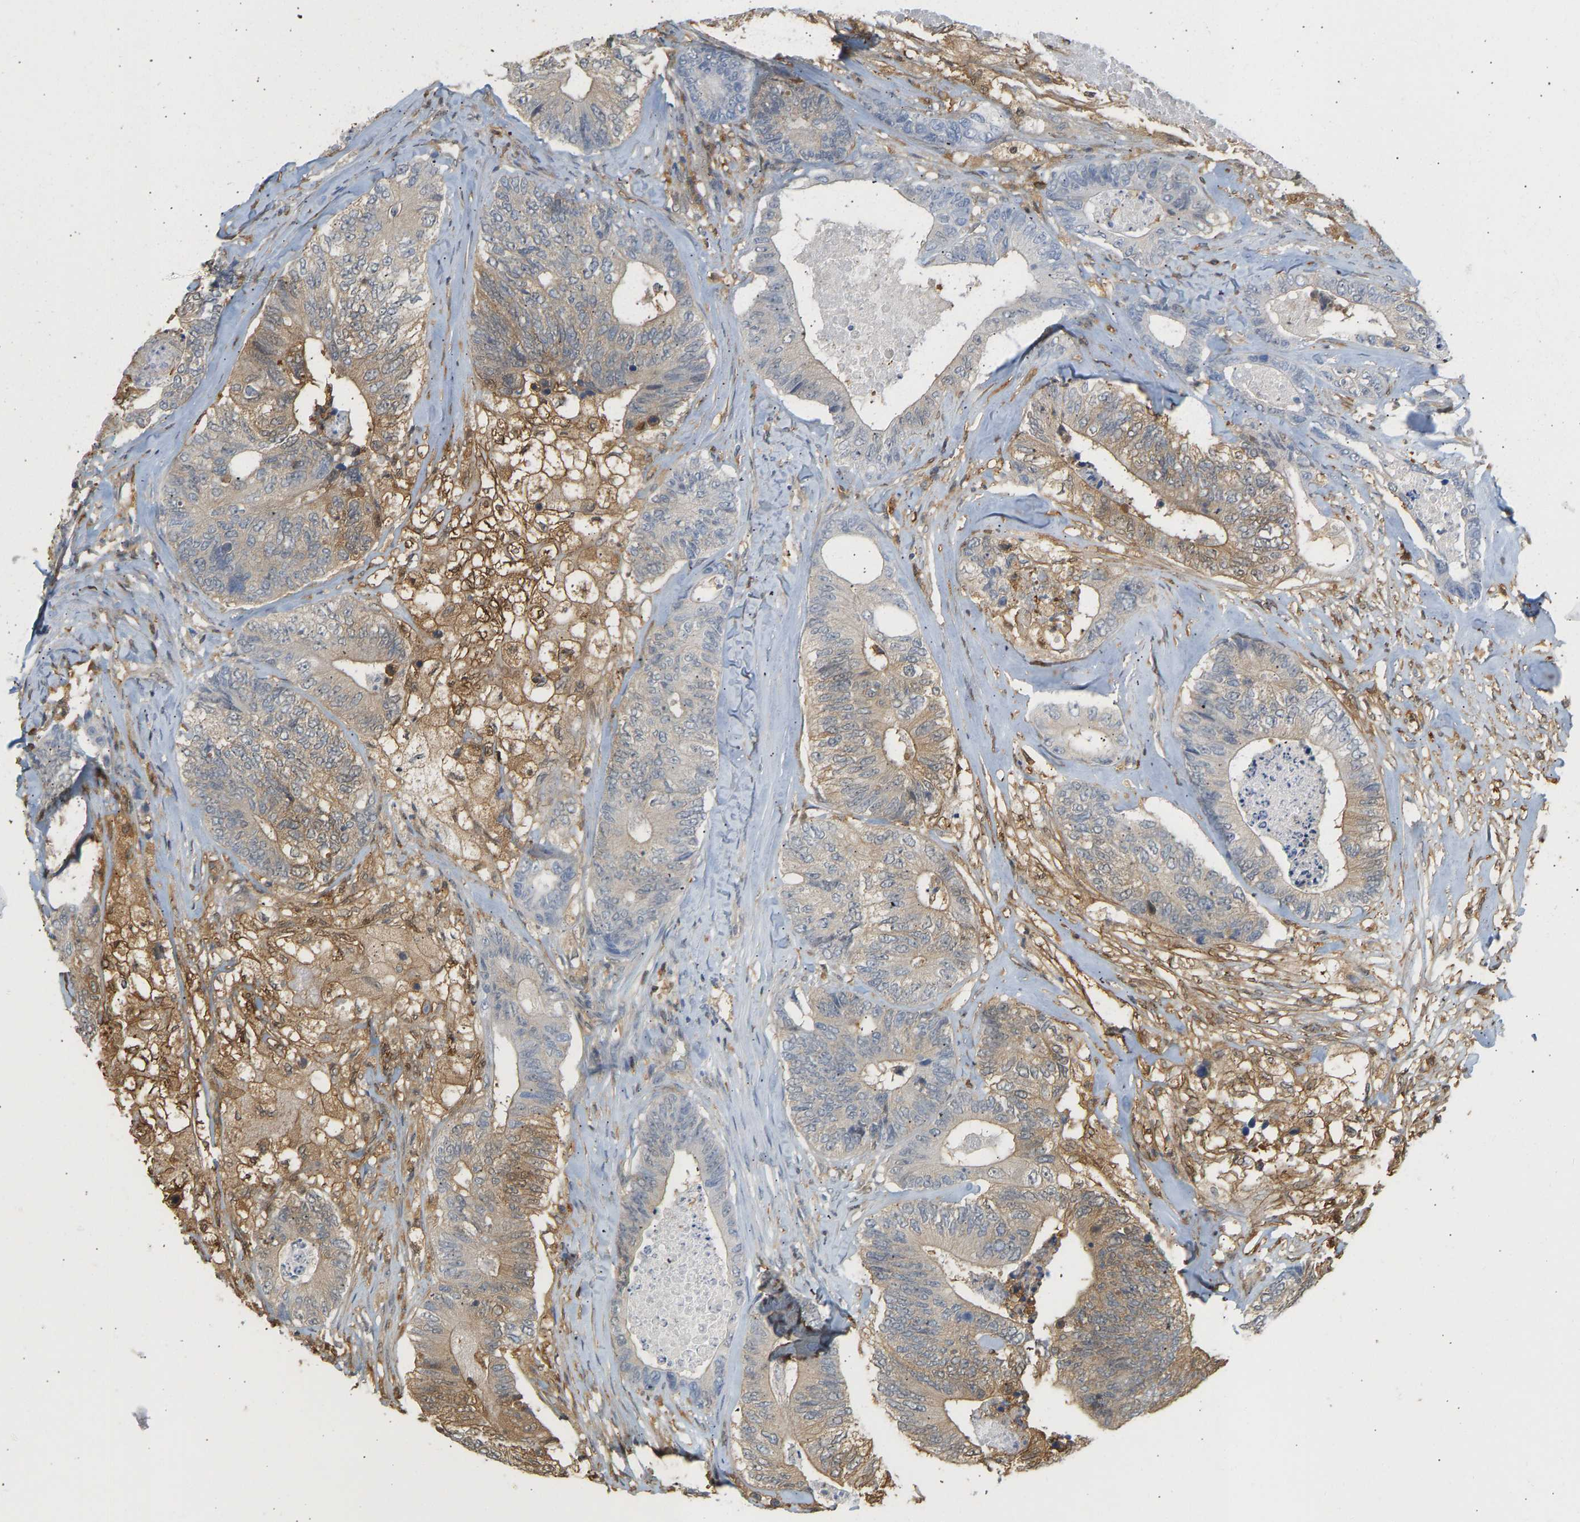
{"staining": {"intensity": "moderate", "quantity": "25%-75%", "location": "cytoplasmic/membranous"}, "tissue": "colorectal cancer", "cell_type": "Tumor cells", "image_type": "cancer", "snomed": [{"axis": "morphology", "description": "Adenocarcinoma, NOS"}, {"axis": "topography", "description": "Colon"}], "caption": "Immunohistochemical staining of human colorectal cancer exhibits medium levels of moderate cytoplasmic/membranous expression in about 25%-75% of tumor cells. Nuclei are stained in blue.", "gene": "ENO1", "patient": {"sex": "female", "age": 67}}